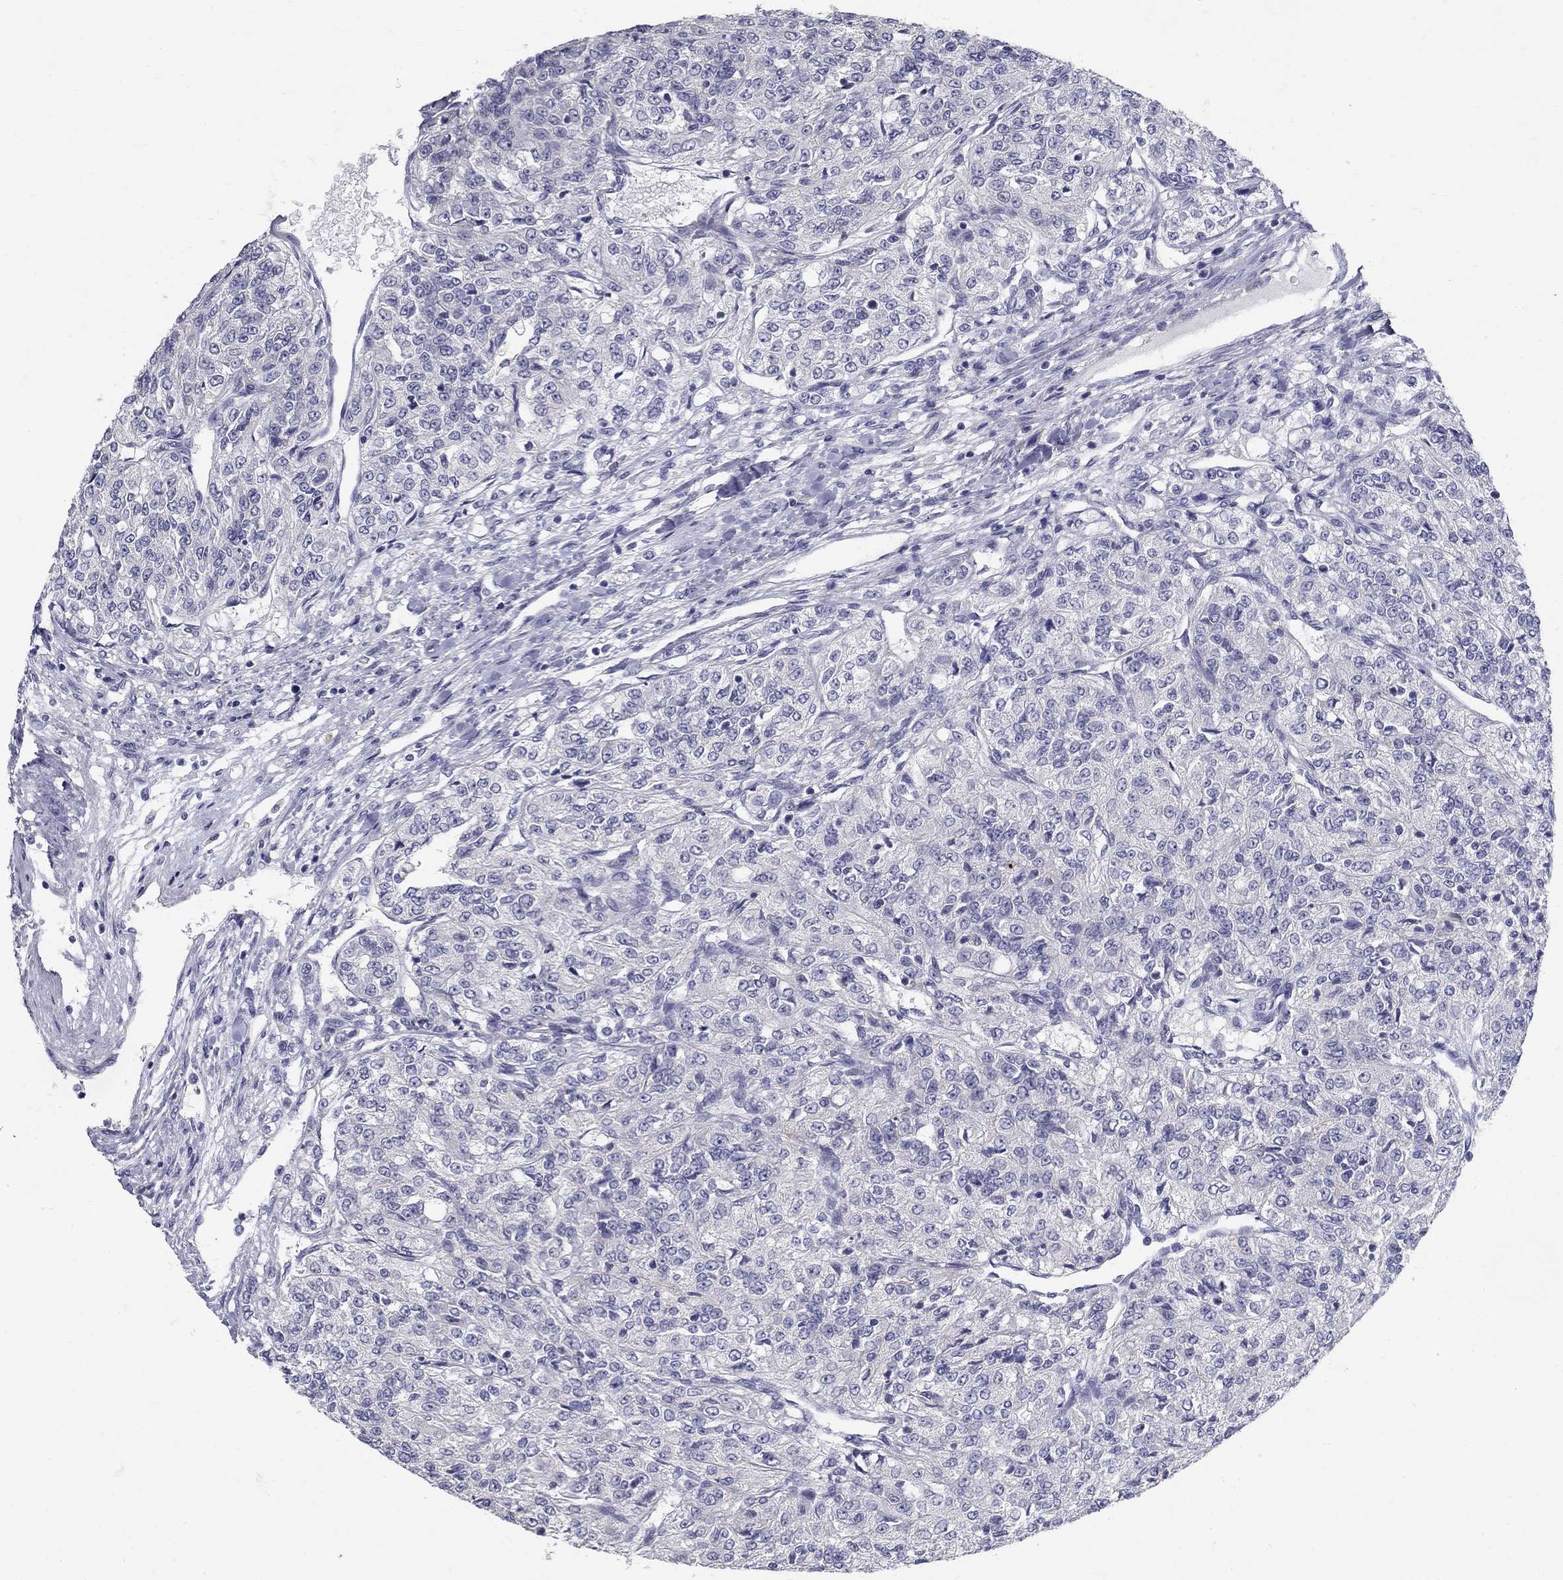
{"staining": {"intensity": "negative", "quantity": "none", "location": "none"}, "tissue": "renal cancer", "cell_type": "Tumor cells", "image_type": "cancer", "snomed": [{"axis": "morphology", "description": "Adenocarcinoma, NOS"}, {"axis": "topography", "description": "Kidney"}], "caption": "Immunohistochemistry (IHC) photomicrograph of renal adenocarcinoma stained for a protein (brown), which exhibits no staining in tumor cells.", "gene": "TP53TG5", "patient": {"sex": "female", "age": 63}}